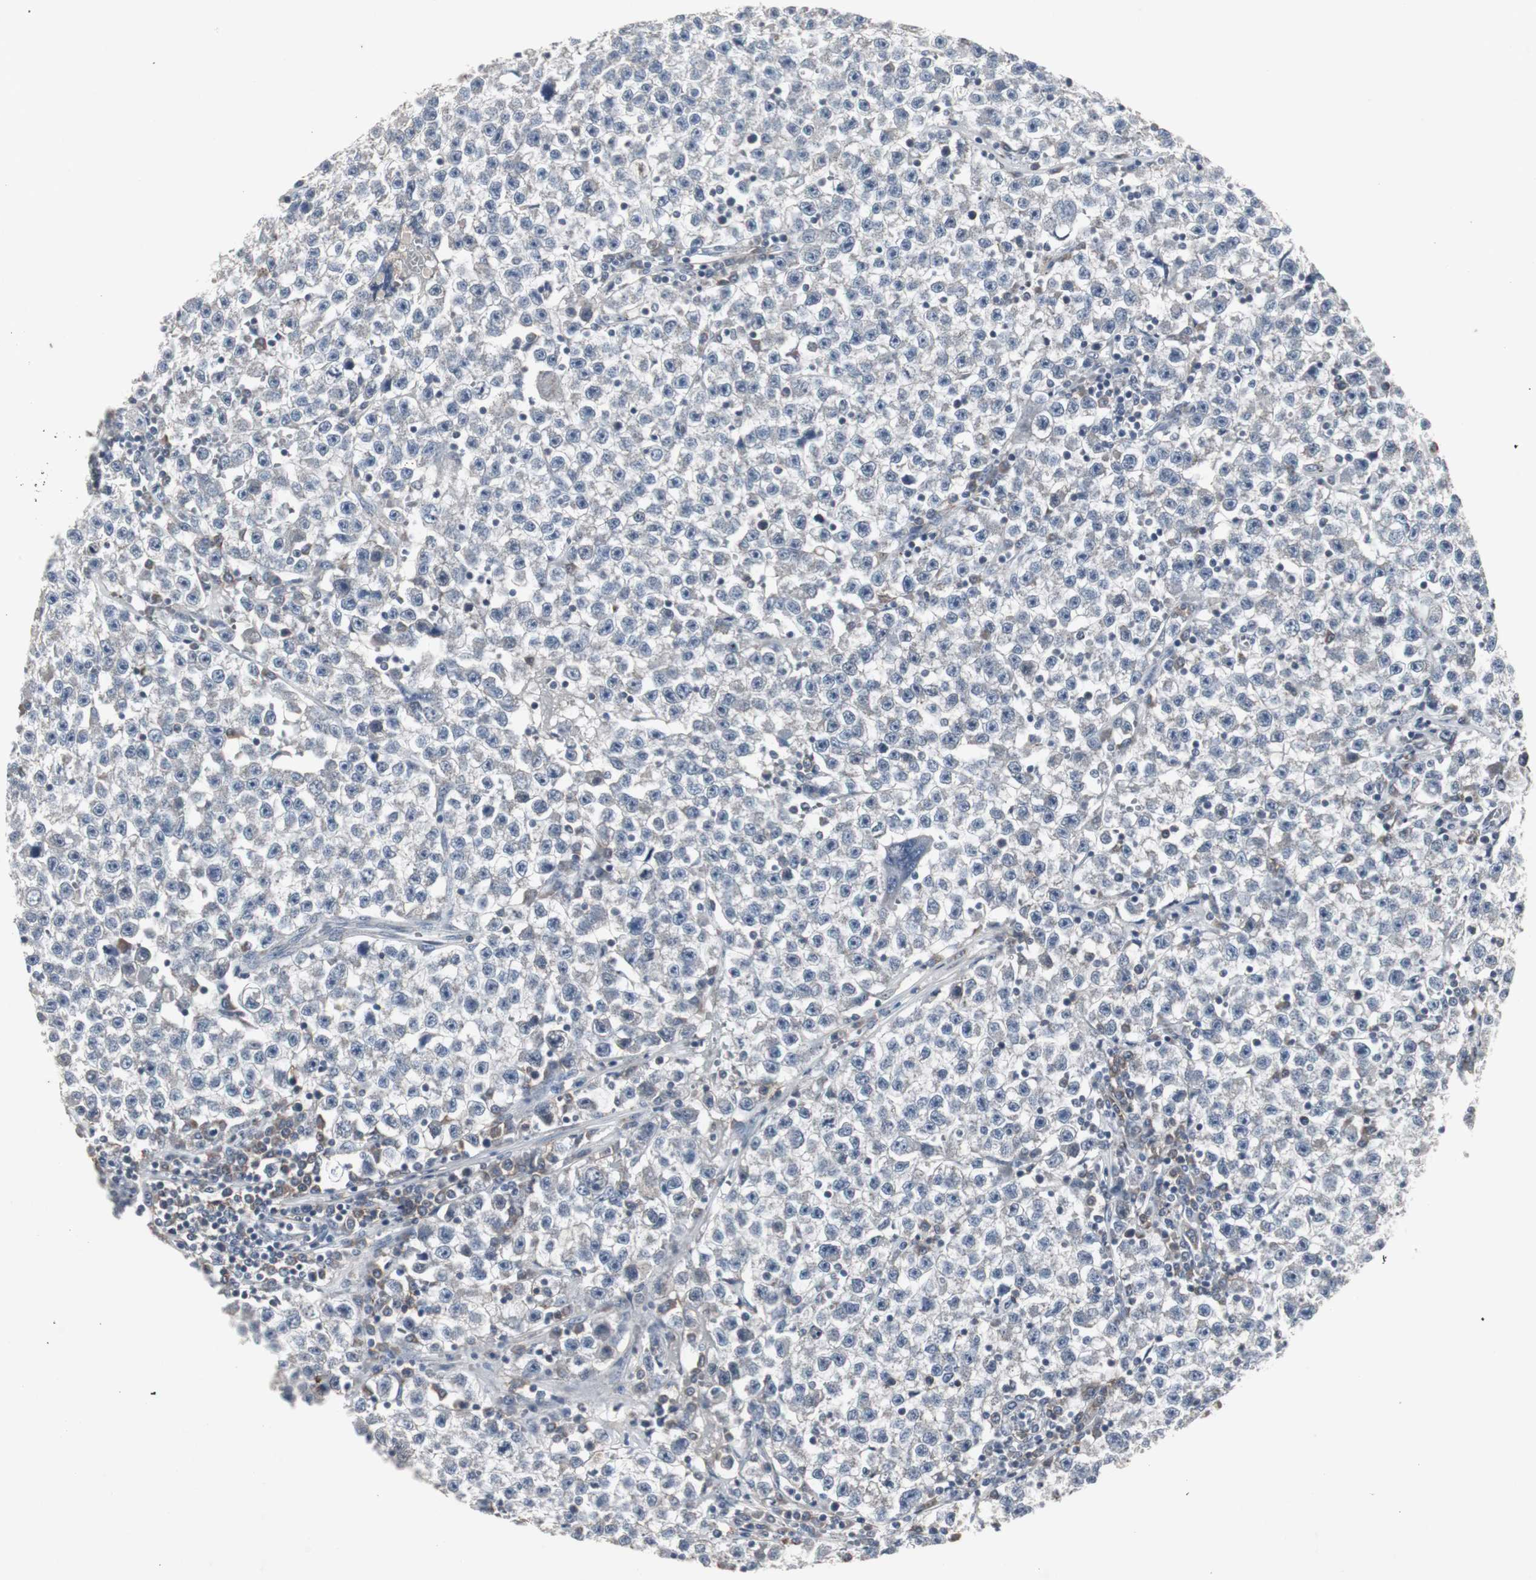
{"staining": {"intensity": "negative", "quantity": "none", "location": "none"}, "tissue": "testis cancer", "cell_type": "Tumor cells", "image_type": "cancer", "snomed": [{"axis": "morphology", "description": "Seminoma, NOS"}, {"axis": "topography", "description": "Testis"}], "caption": "Immunohistochemical staining of human testis seminoma shows no significant positivity in tumor cells.", "gene": "ACAA1", "patient": {"sex": "male", "age": 22}}